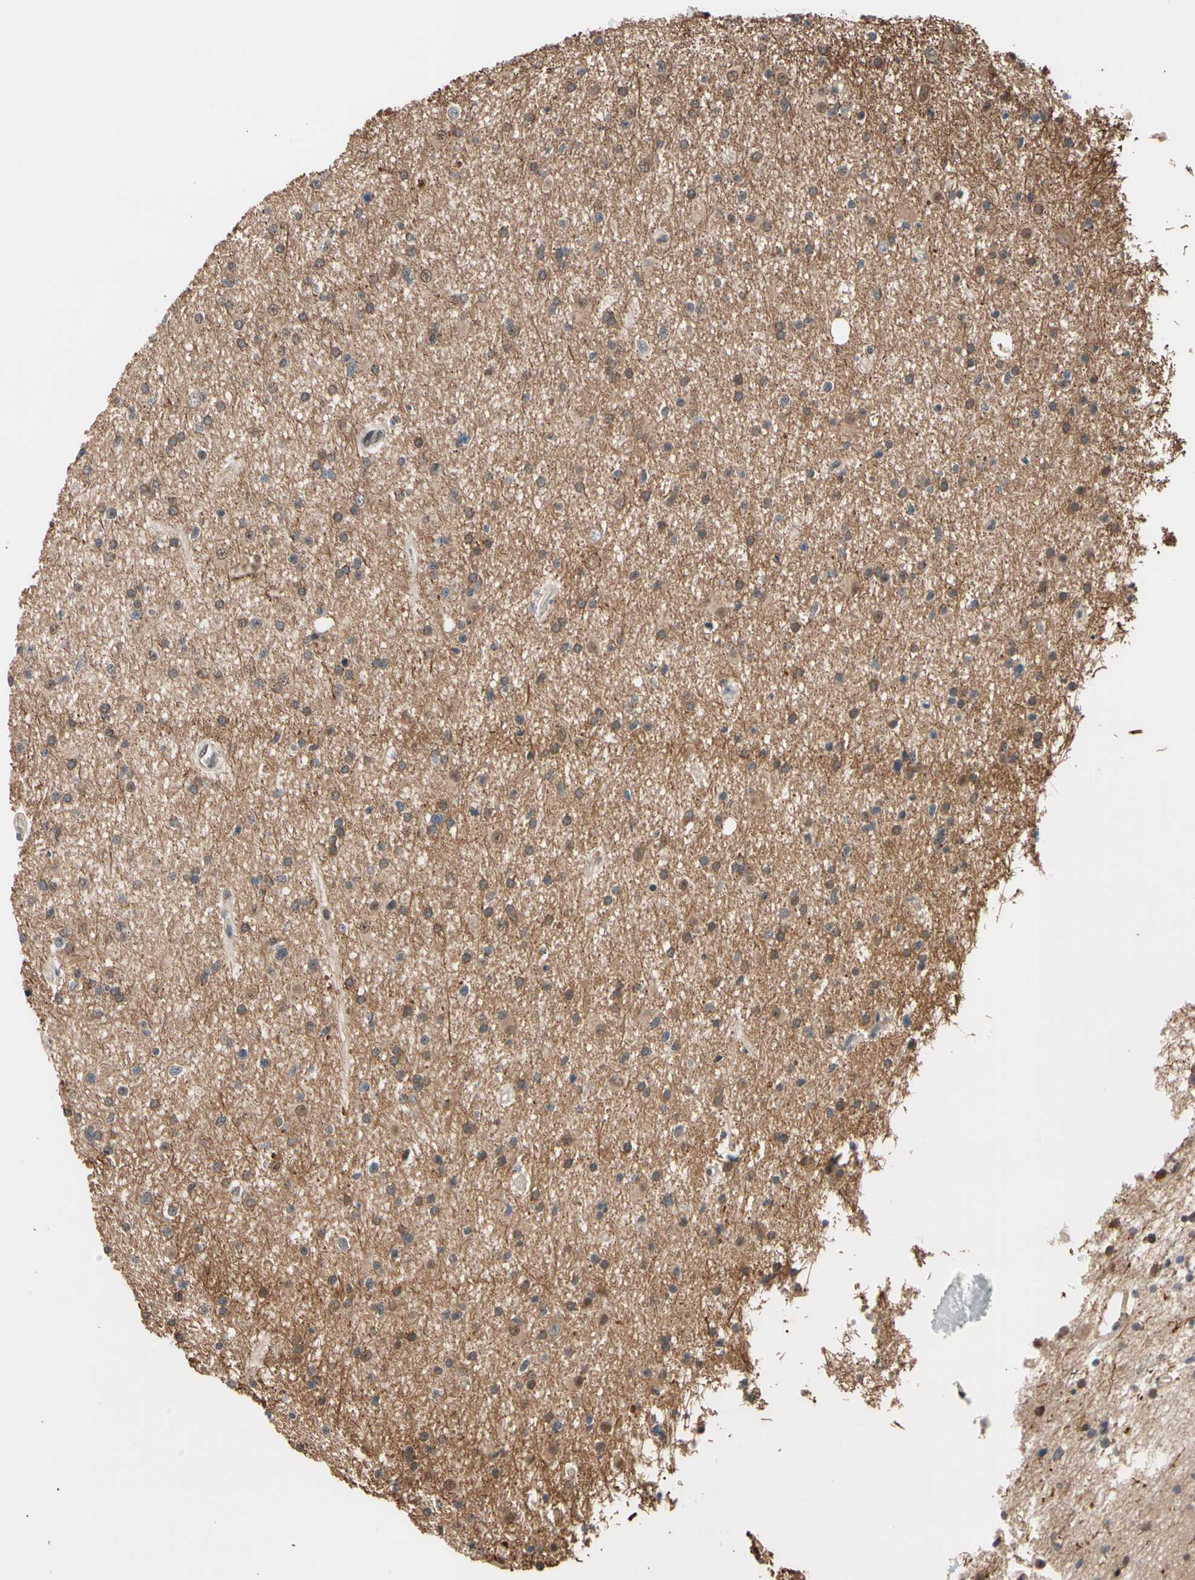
{"staining": {"intensity": "moderate", "quantity": "<25%", "location": "cytoplasmic/membranous,nuclear"}, "tissue": "glioma", "cell_type": "Tumor cells", "image_type": "cancer", "snomed": [{"axis": "morphology", "description": "Glioma, malignant, High grade"}, {"axis": "topography", "description": "Brain"}], "caption": "Glioma stained with IHC exhibits moderate cytoplasmic/membranous and nuclear staining in approximately <25% of tumor cells.", "gene": "NGEF", "patient": {"sex": "male", "age": 33}}